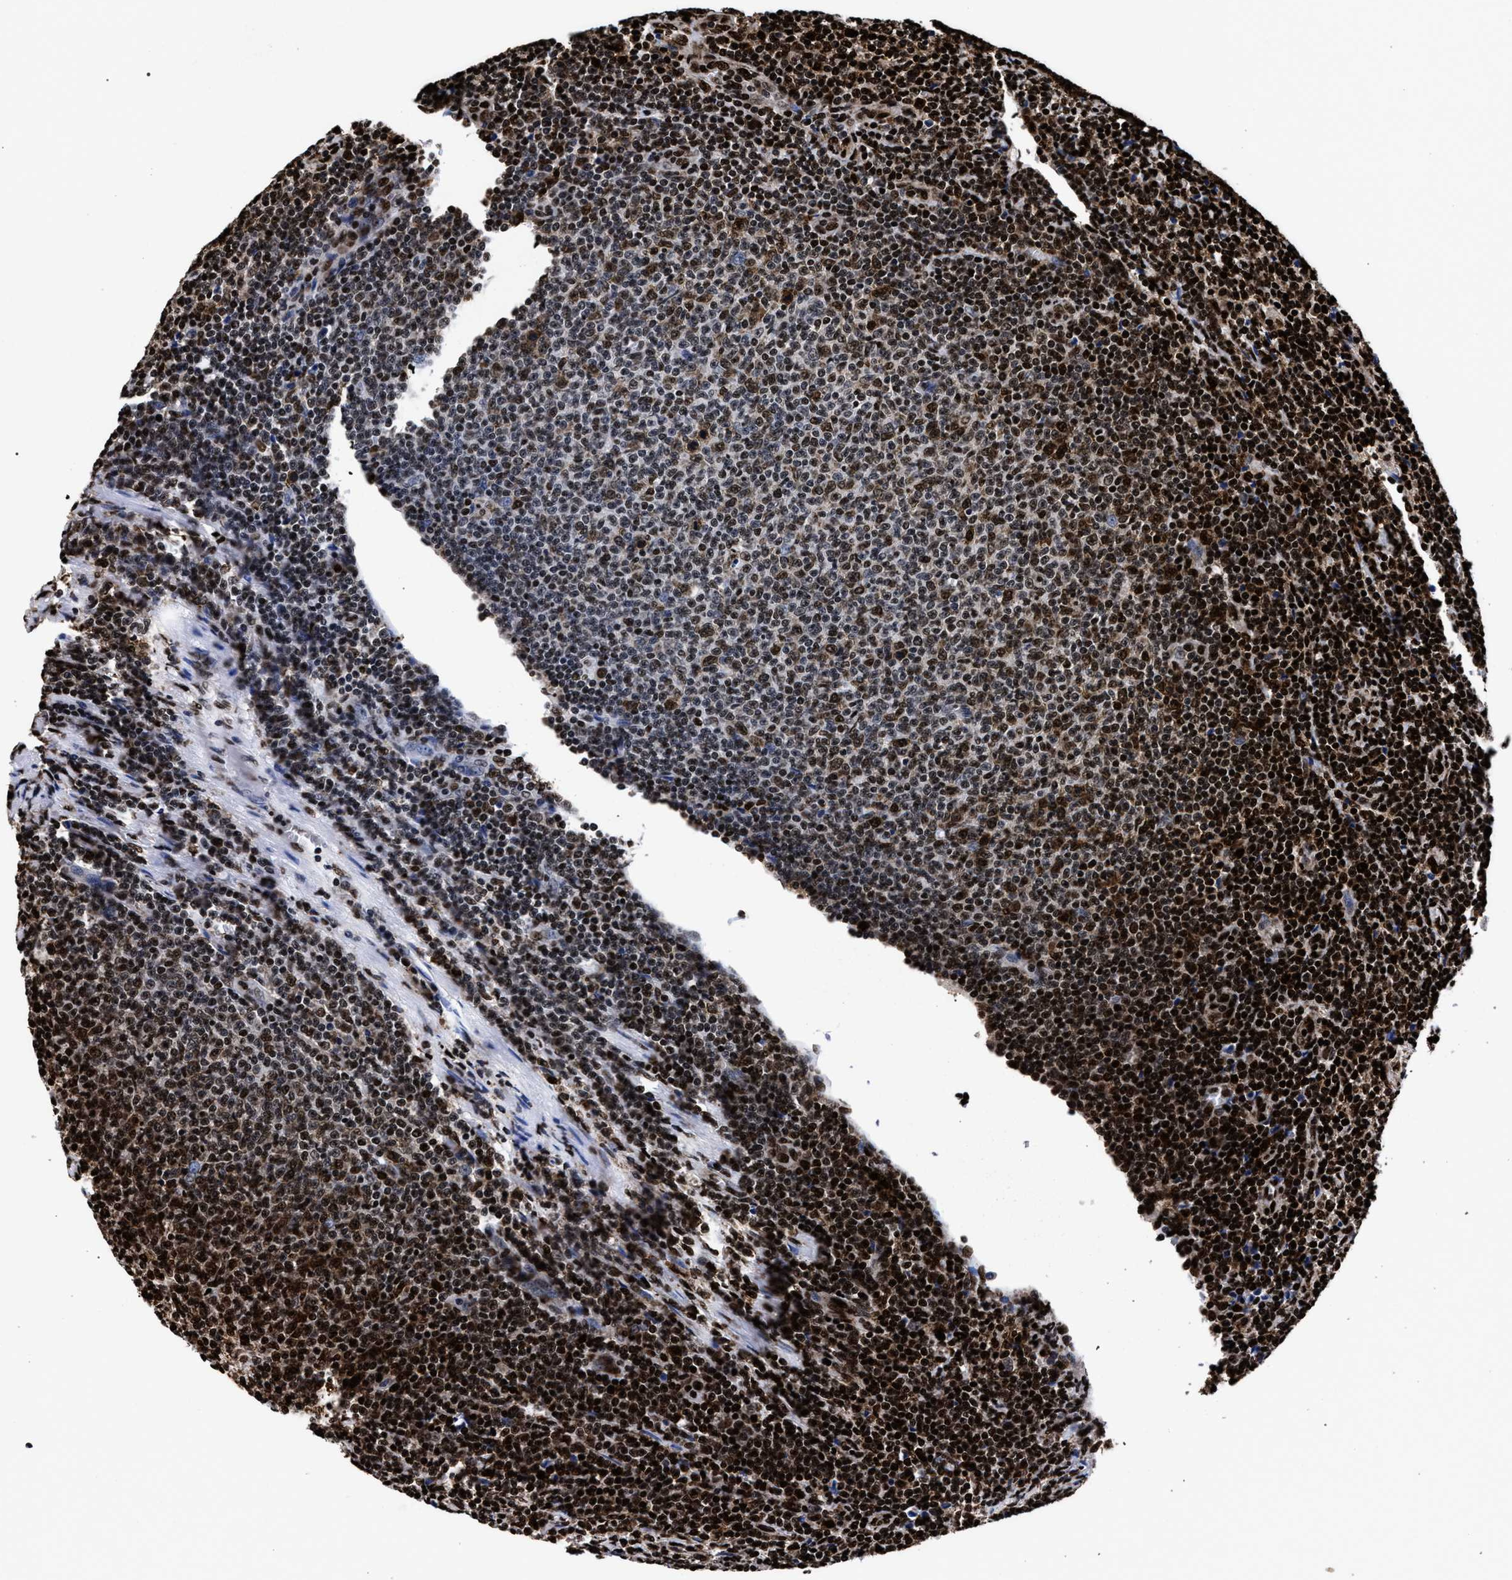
{"staining": {"intensity": "strong", "quantity": "25%-75%", "location": "nuclear"}, "tissue": "lymphoma", "cell_type": "Tumor cells", "image_type": "cancer", "snomed": [{"axis": "morphology", "description": "Malignant lymphoma, non-Hodgkin's type, Low grade"}, {"axis": "topography", "description": "Lymph node"}], "caption": "Lymphoma tissue displays strong nuclear expression in about 25%-75% of tumor cells", "gene": "HNRNPA1", "patient": {"sex": "male", "age": 66}}